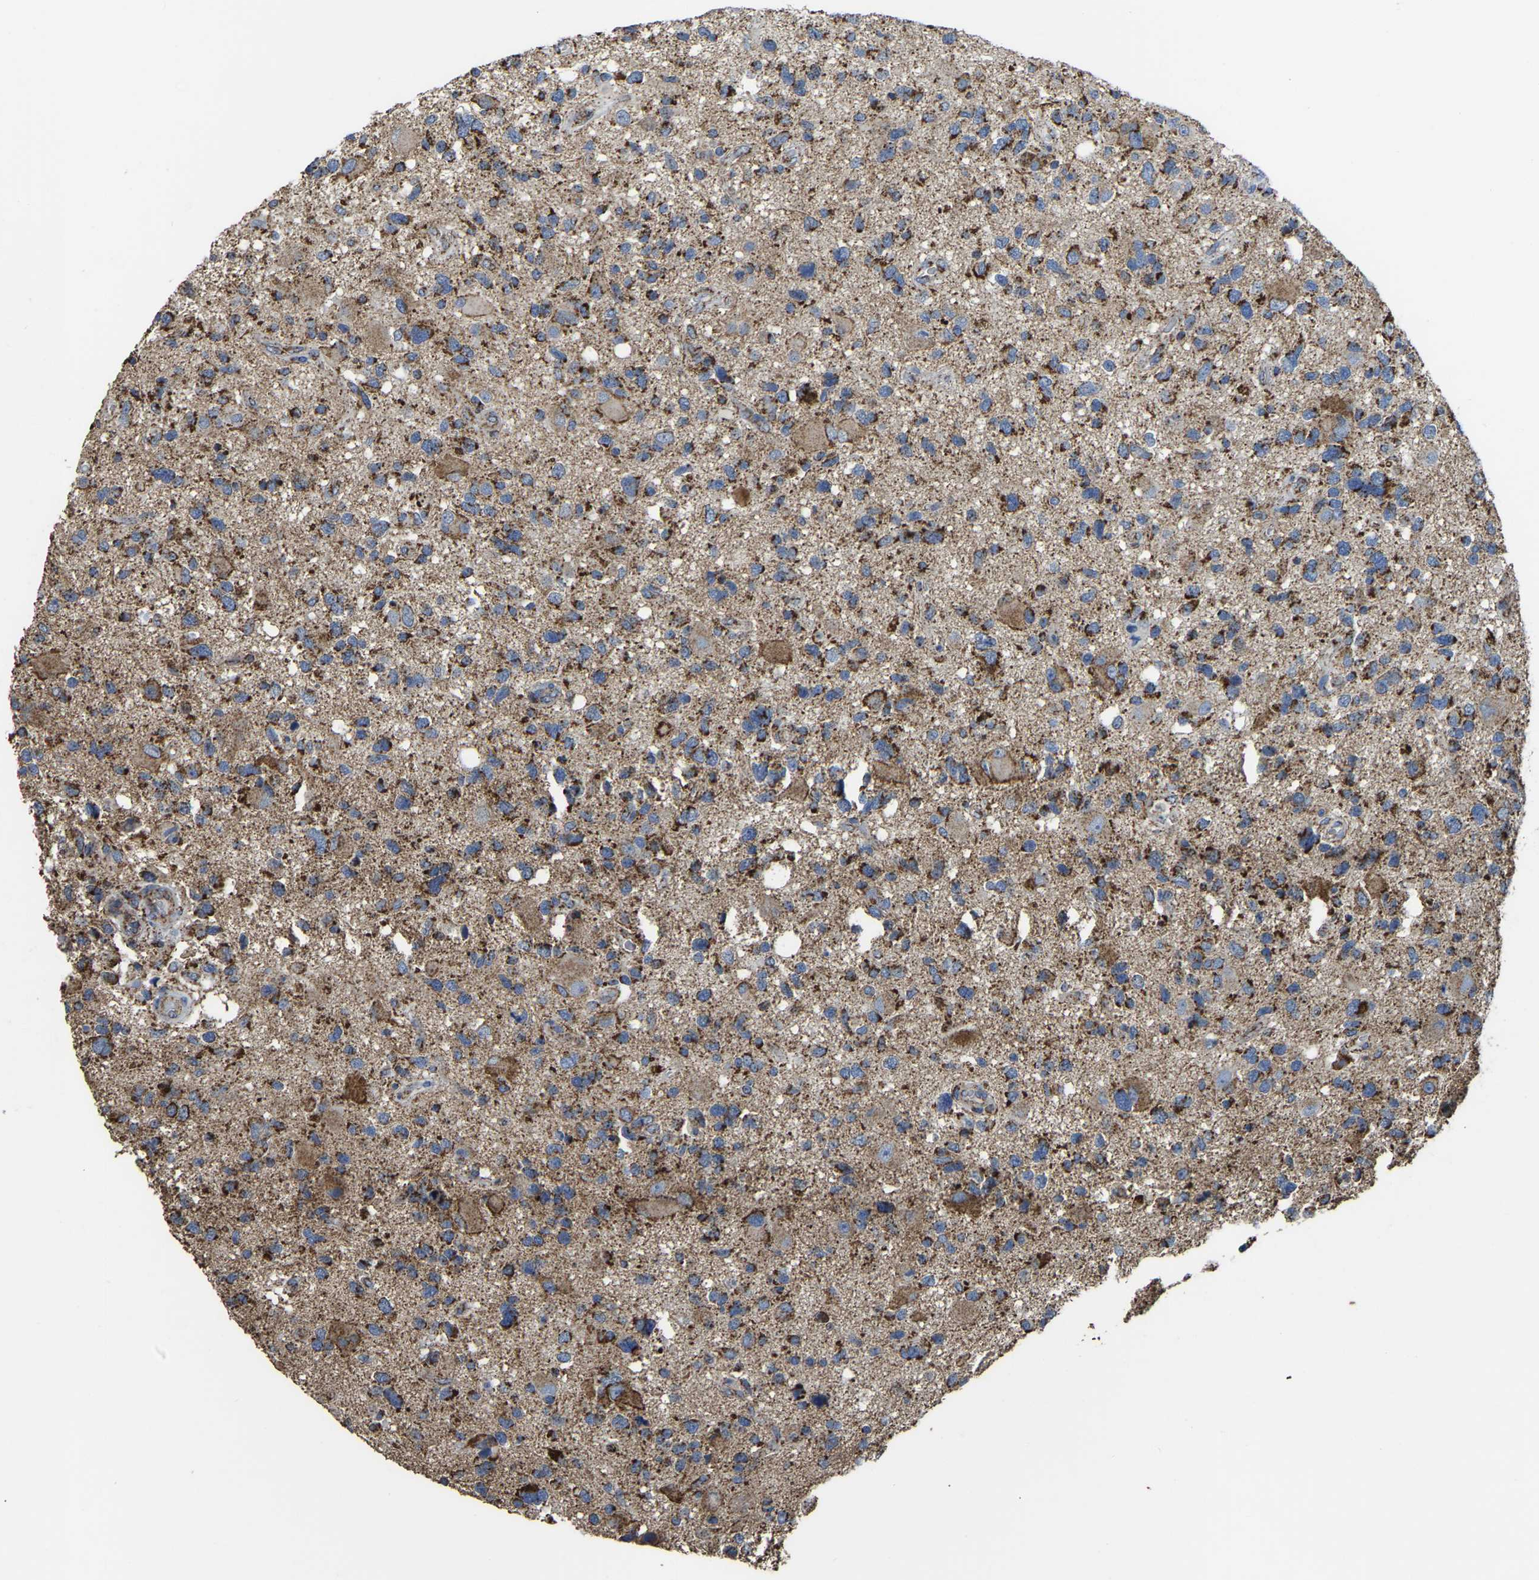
{"staining": {"intensity": "strong", "quantity": "25%-75%", "location": "cytoplasmic/membranous"}, "tissue": "glioma", "cell_type": "Tumor cells", "image_type": "cancer", "snomed": [{"axis": "morphology", "description": "Glioma, malignant, High grade"}, {"axis": "topography", "description": "Brain"}], "caption": "IHC micrograph of neoplastic tissue: high-grade glioma (malignant) stained using IHC shows high levels of strong protein expression localized specifically in the cytoplasmic/membranous of tumor cells, appearing as a cytoplasmic/membranous brown color.", "gene": "ETFA", "patient": {"sex": "male", "age": 33}}